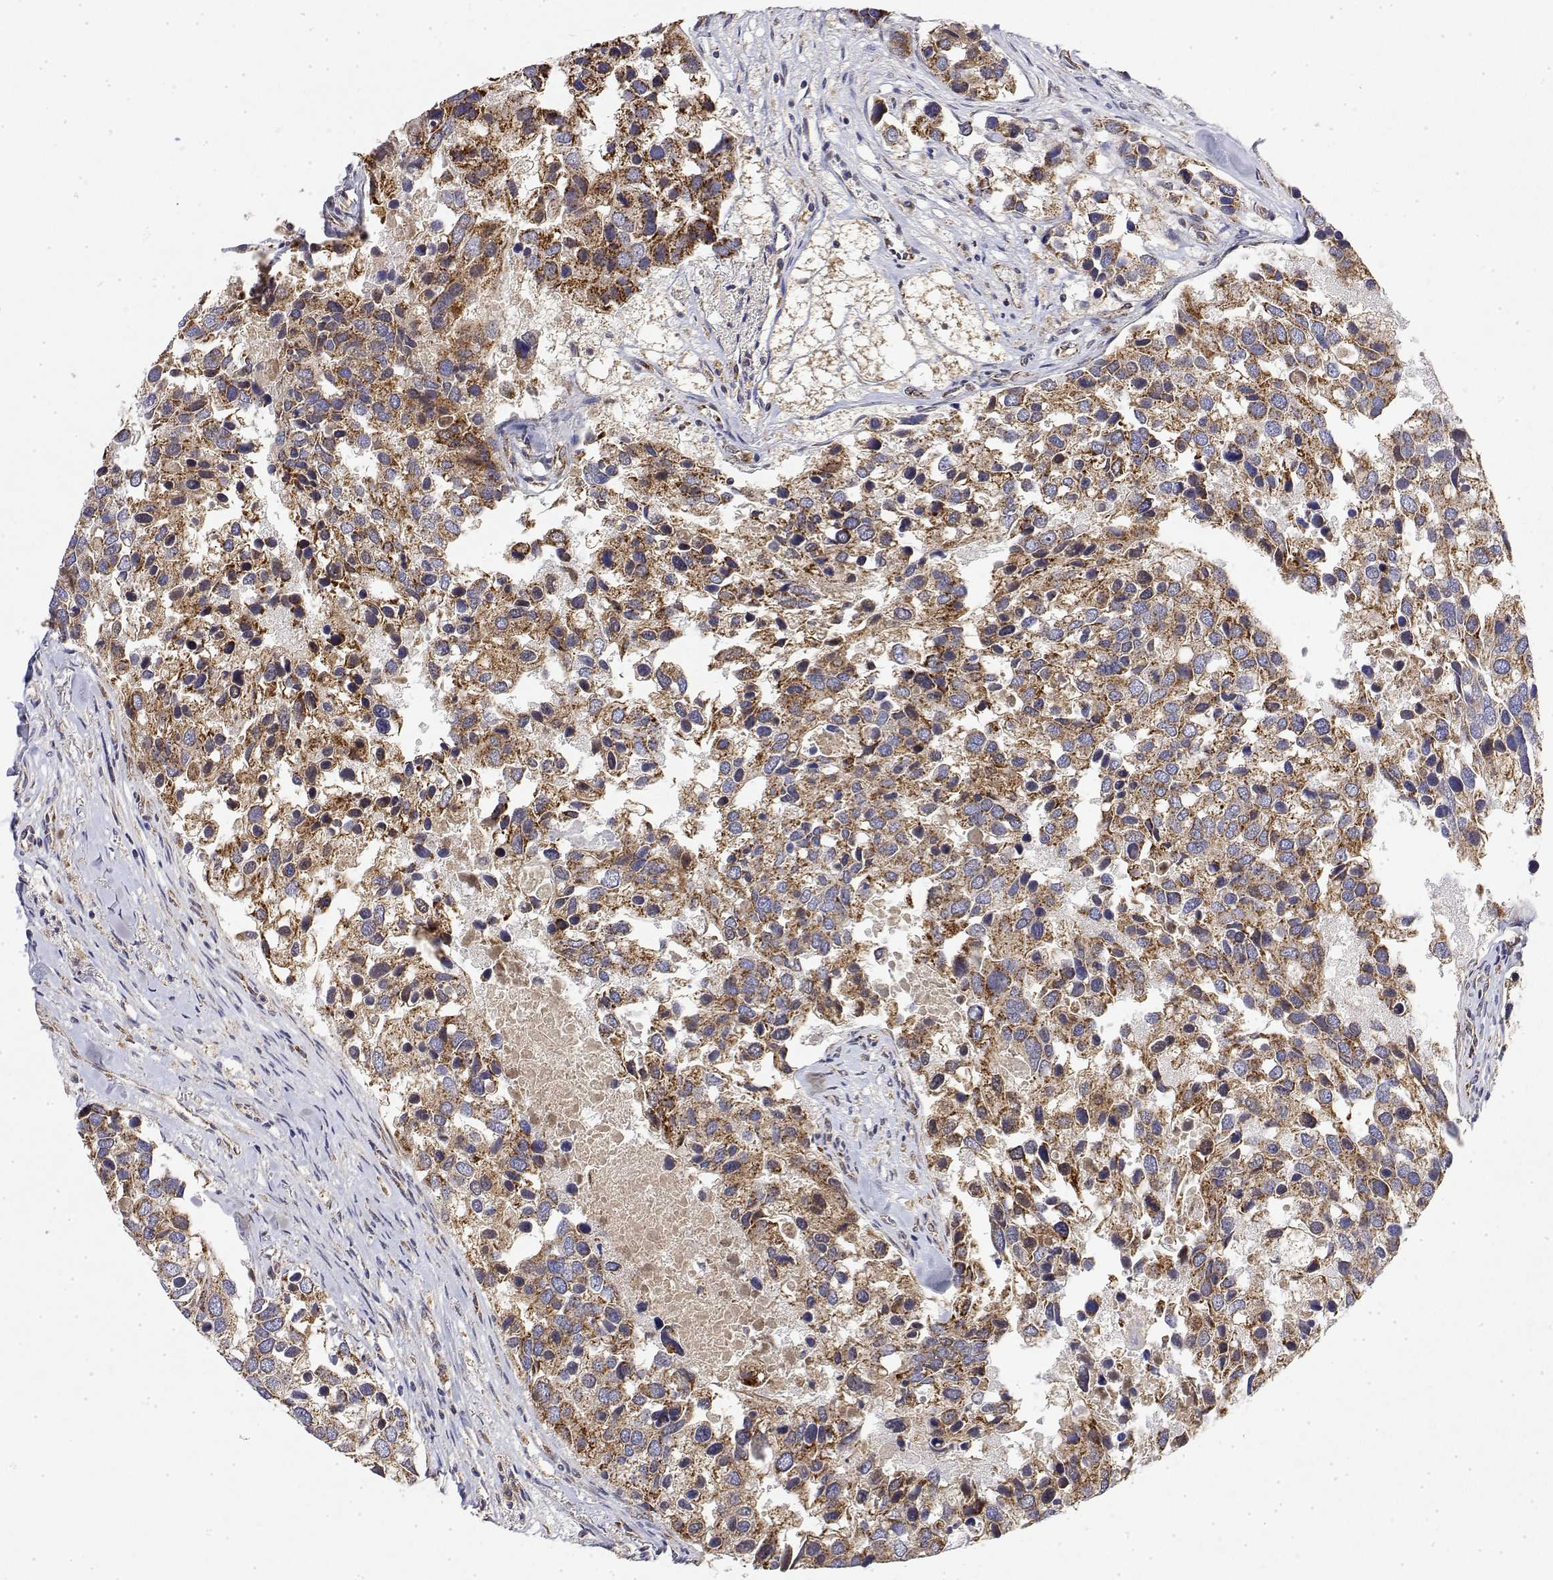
{"staining": {"intensity": "moderate", "quantity": ">75%", "location": "cytoplasmic/membranous"}, "tissue": "breast cancer", "cell_type": "Tumor cells", "image_type": "cancer", "snomed": [{"axis": "morphology", "description": "Duct carcinoma"}, {"axis": "topography", "description": "Breast"}], "caption": "Tumor cells reveal moderate cytoplasmic/membranous staining in about >75% of cells in breast infiltrating ductal carcinoma.", "gene": "GADD45GIP1", "patient": {"sex": "female", "age": 83}}